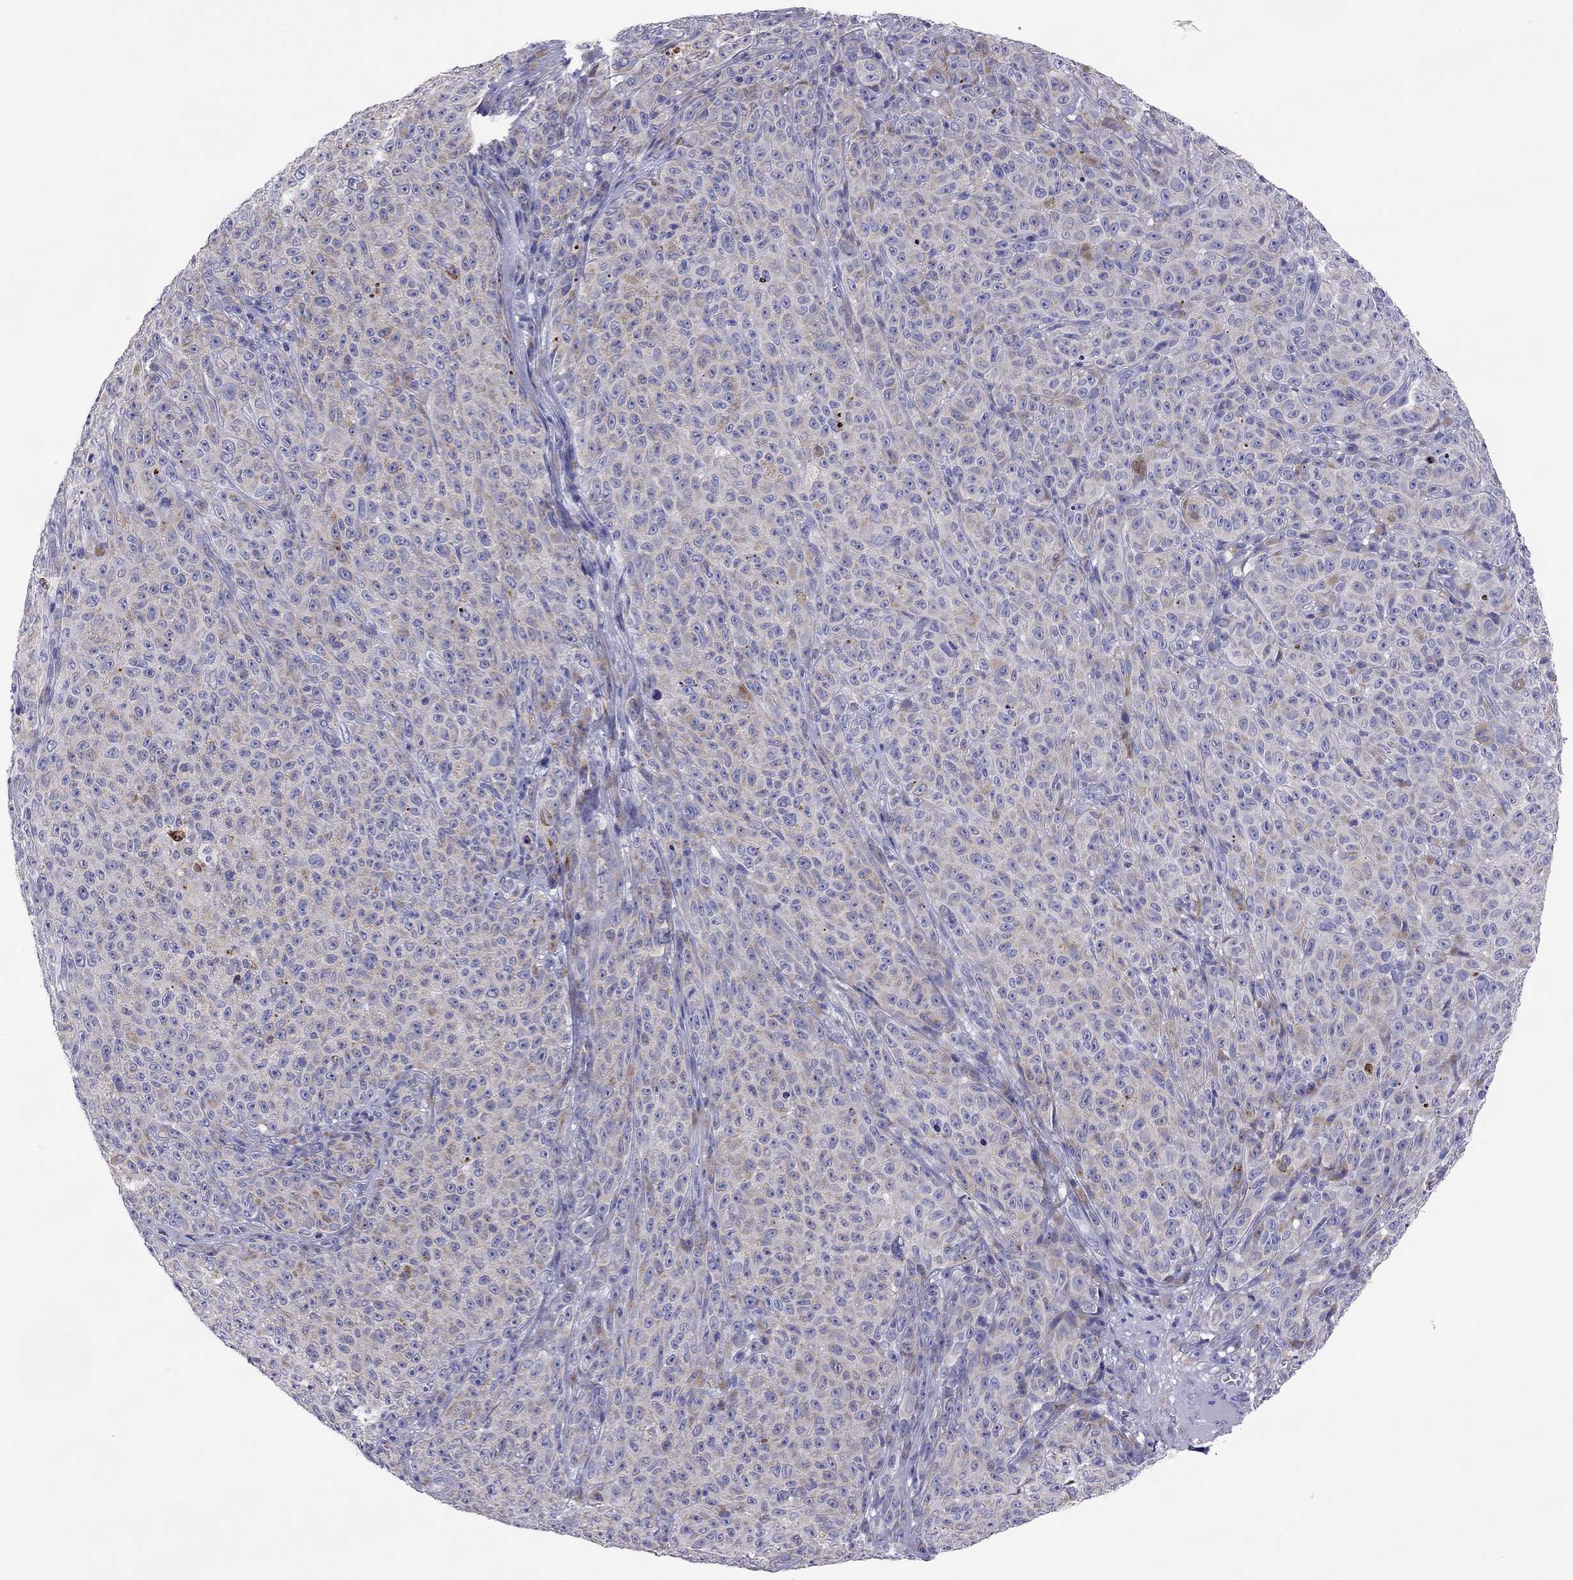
{"staining": {"intensity": "weak", "quantity": "<25%", "location": "cytoplasmic/membranous"}, "tissue": "melanoma", "cell_type": "Tumor cells", "image_type": "cancer", "snomed": [{"axis": "morphology", "description": "Malignant melanoma, NOS"}, {"axis": "topography", "description": "Skin"}], "caption": "Immunohistochemistry histopathology image of neoplastic tissue: human malignant melanoma stained with DAB exhibits no significant protein staining in tumor cells. Brightfield microscopy of immunohistochemistry (IHC) stained with DAB (brown) and hematoxylin (blue), captured at high magnification.", "gene": "COL9A1", "patient": {"sex": "female", "age": 82}}